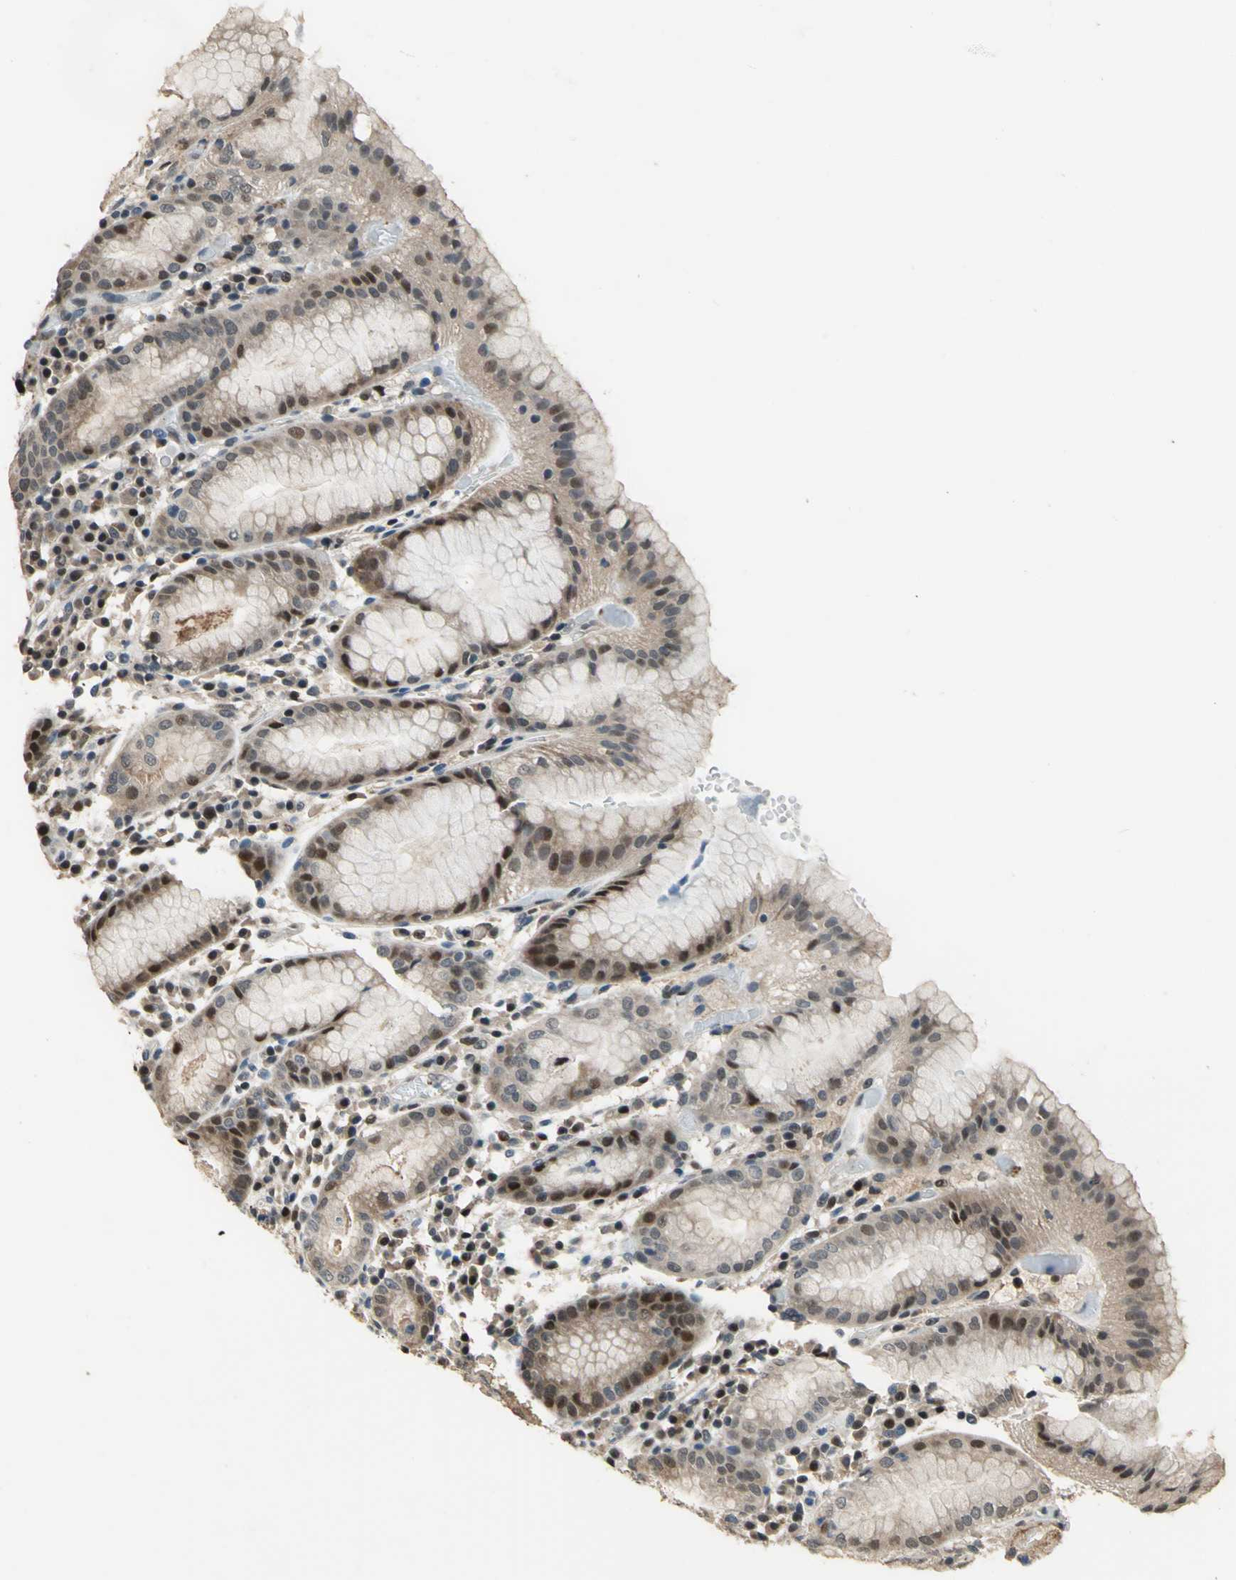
{"staining": {"intensity": "moderate", "quantity": ">75%", "location": "cytoplasmic/membranous"}, "tissue": "stomach", "cell_type": "Glandular cells", "image_type": "normal", "snomed": [{"axis": "morphology", "description": "Normal tissue, NOS"}, {"axis": "topography", "description": "Stomach"}, {"axis": "topography", "description": "Stomach, lower"}], "caption": "Immunohistochemical staining of benign human stomach exhibits medium levels of moderate cytoplasmic/membranous staining in about >75% of glandular cells. (IHC, brightfield microscopy, high magnification).", "gene": "MIS18BP1", "patient": {"sex": "female", "age": 75}}